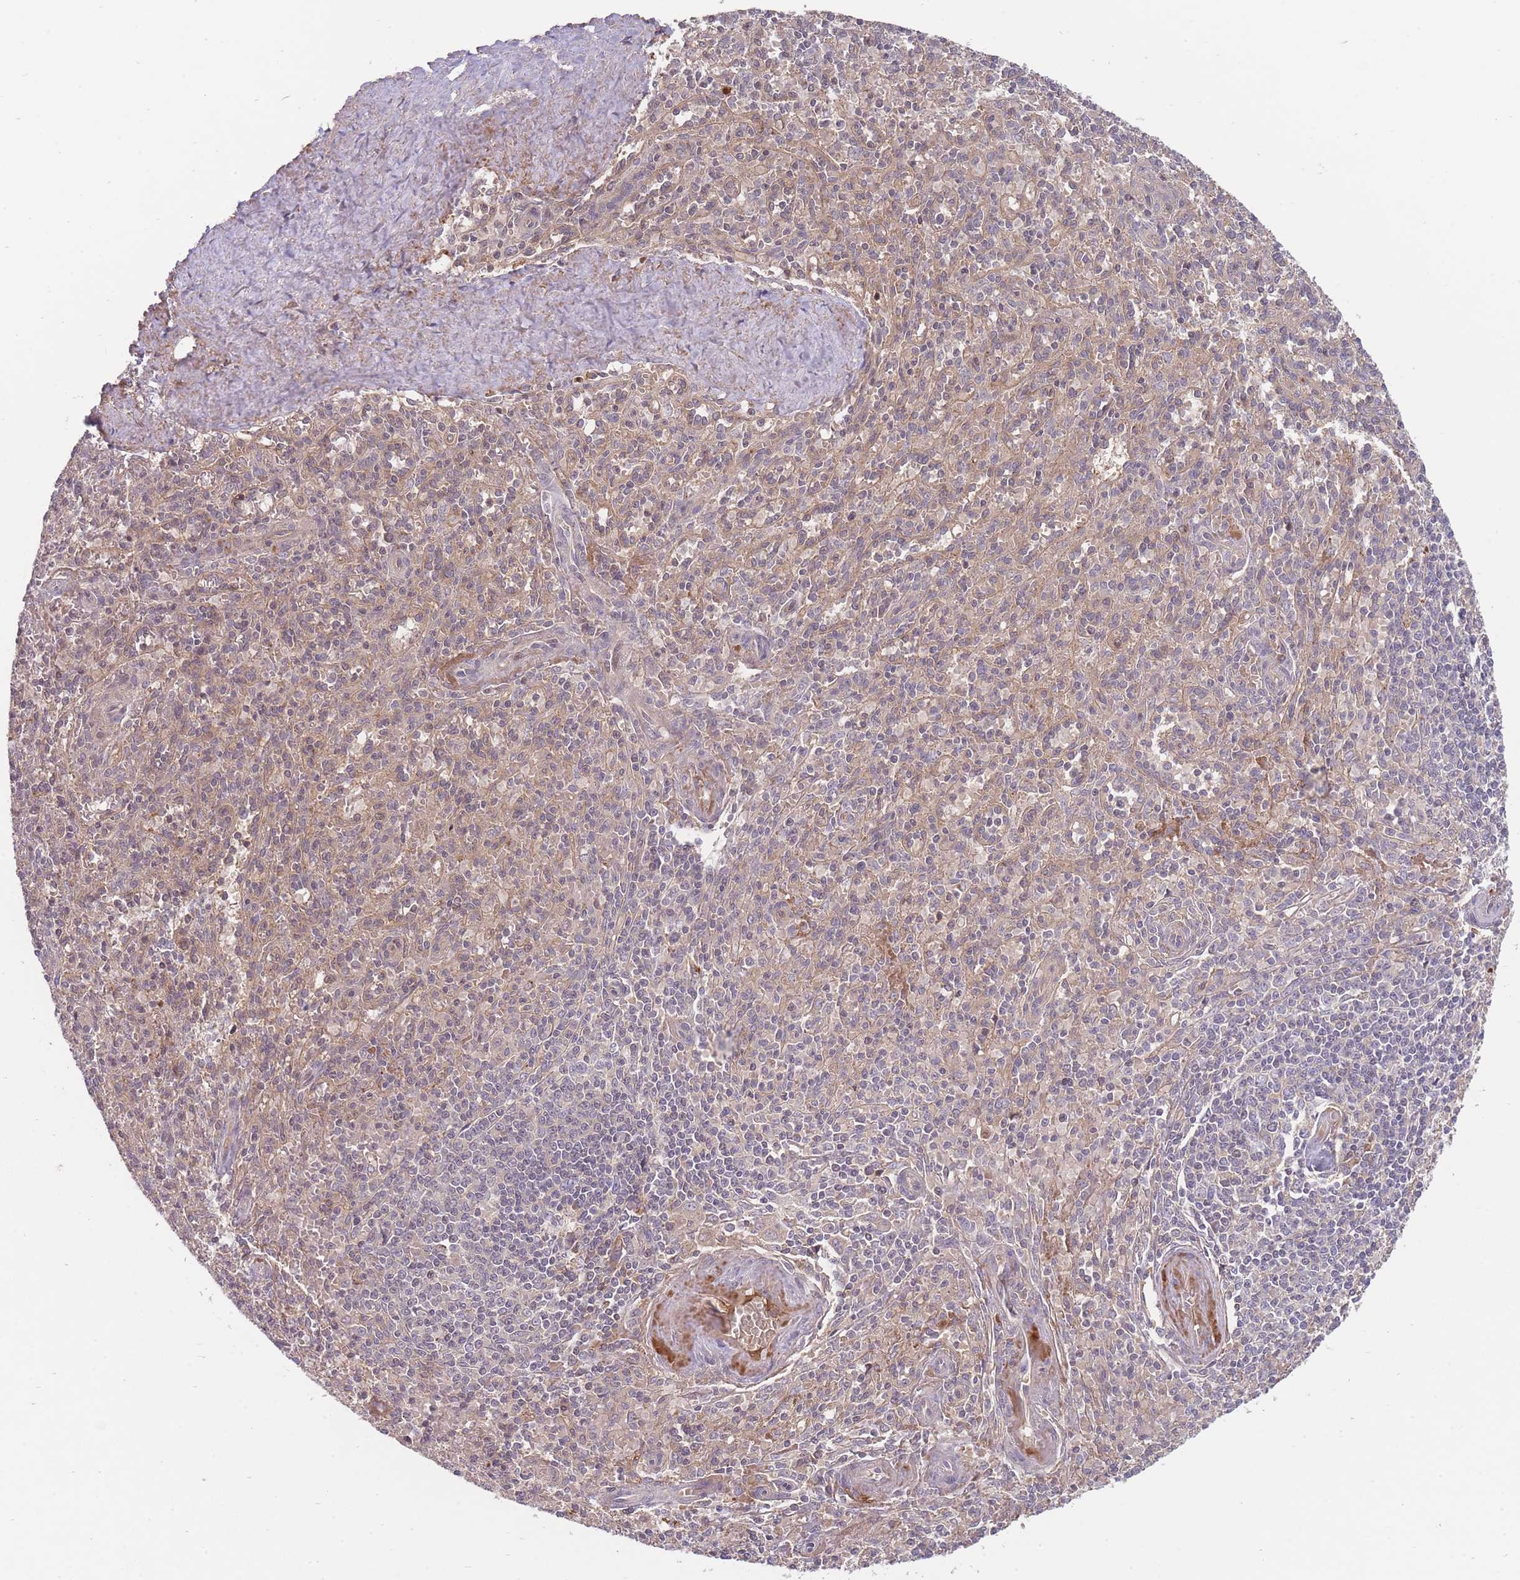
{"staining": {"intensity": "weak", "quantity": "25%-75%", "location": "cytoplasmic/membranous"}, "tissue": "spleen", "cell_type": "Cells in red pulp", "image_type": "normal", "snomed": [{"axis": "morphology", "description": "Normal tissue, NOS"}, {"axis": "topography", "description": "Spleen"}], "caption": "Spleen stained for a protein exhibits weak cytoplasmic/membranous positivity in cells in red pulp. The staining was performed using DAB to visualize the protein expression in brown, while the nuclei were stained in blue with hematoxylin (Magnification: 20x).", "gene": "RALGDS", "patient": {"sex": "female", "age": 70}}